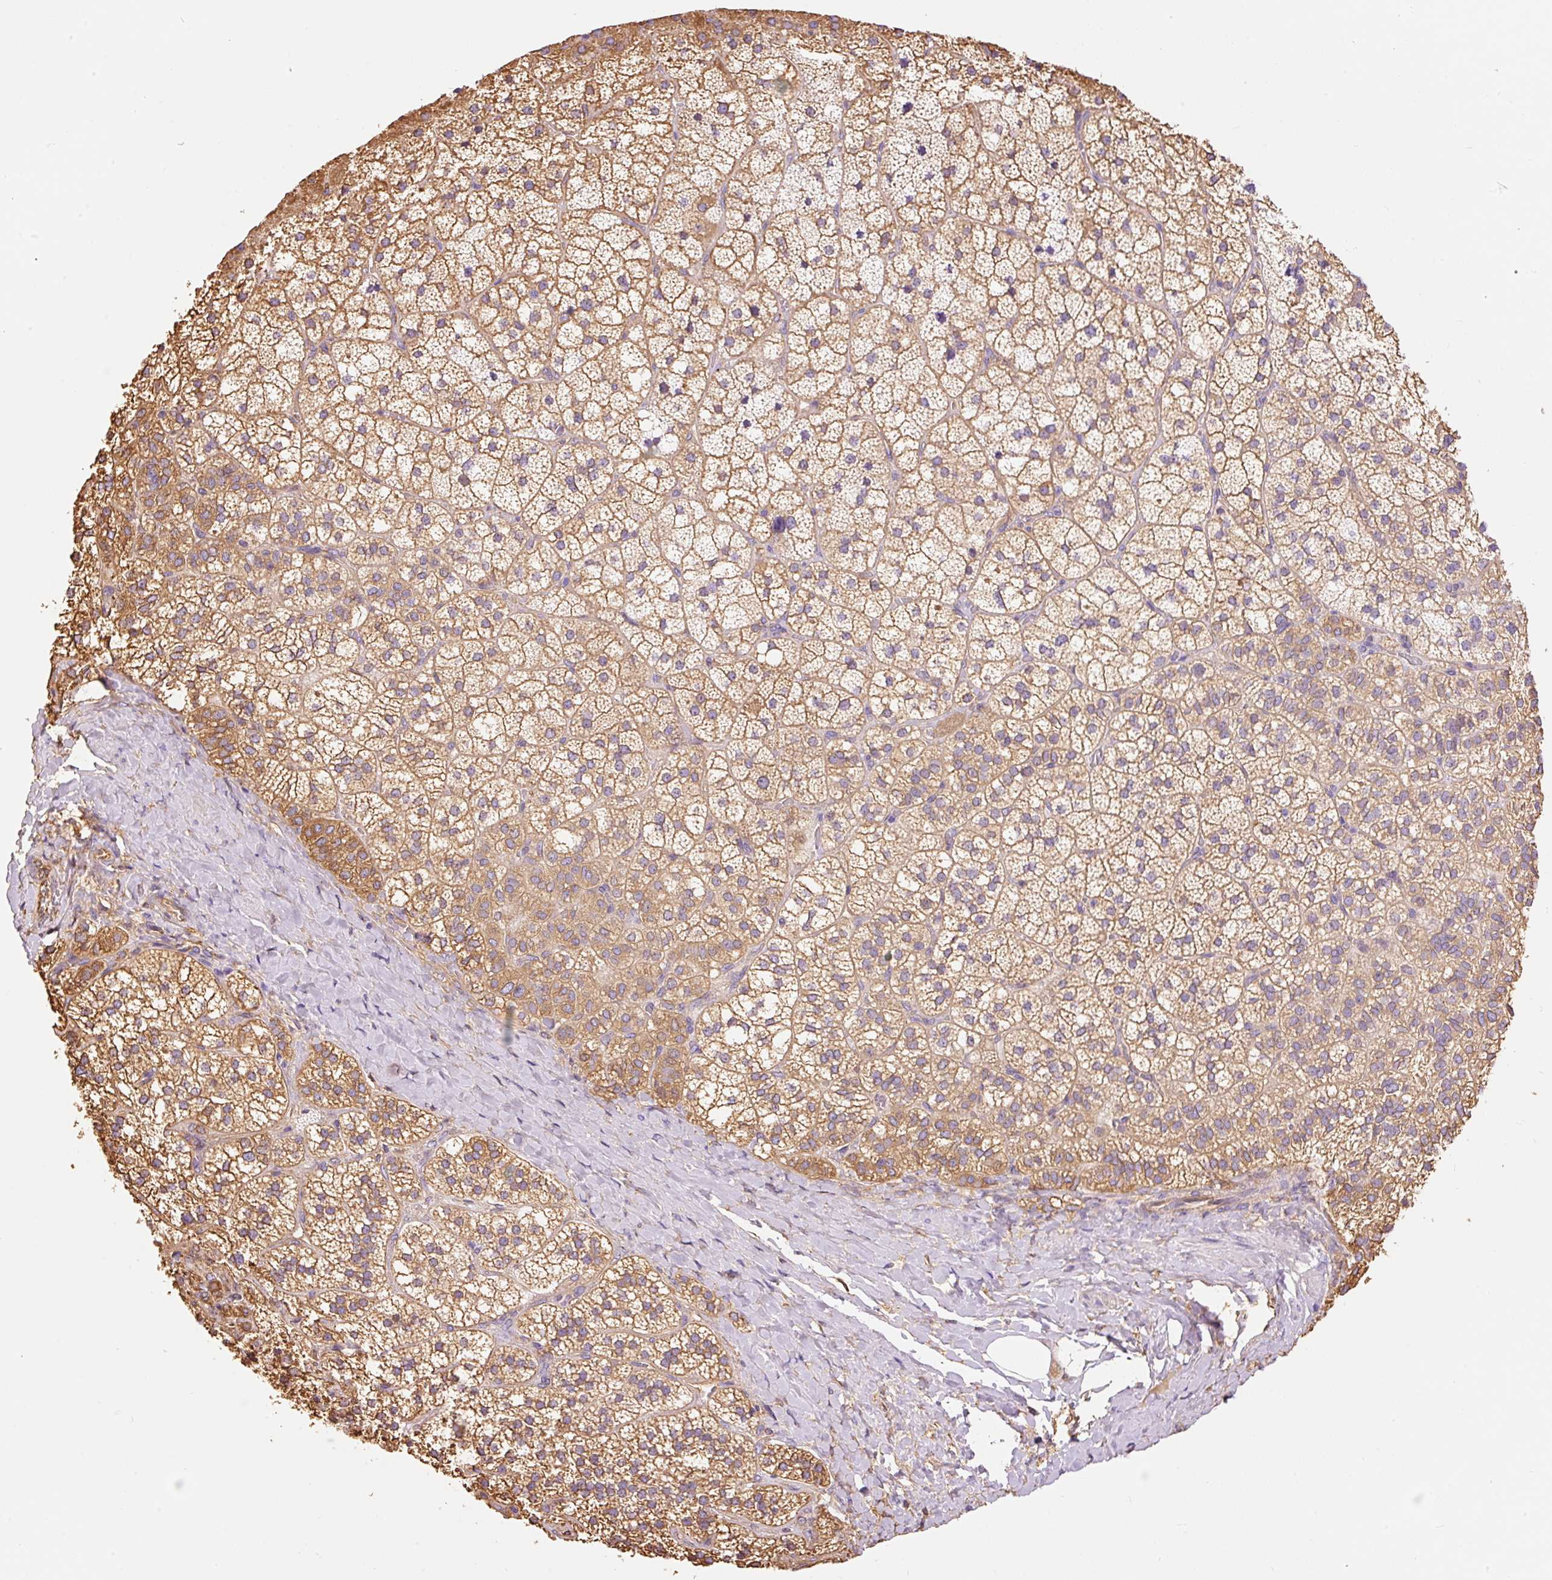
{"staining": {"intensity": "moderate", "quantity": ">75%", "location": "cytoplasmic/membranous"}, "tissue": "adrenal gland", "cell_type": "Glandular cells", "image_type": "normal", "snomed": [{"axis": "morphology", "description": "Normal tissue, NOS"}, {"axis": "topography", "description": "Adrenal gland"}], "caption": "Protein analysis of unremarkable adrenal gland demonstrates moderate cytoplasmic/membranous positivity in approximately >75% of glandular cells. The protein of interest is stained brown, and the nuclei are stained in blue (DAB IHC with brightfield microscopy, high magnification).", "gene": "ENSG00000249624", "patient": {"sex": "male", "age": 53}}